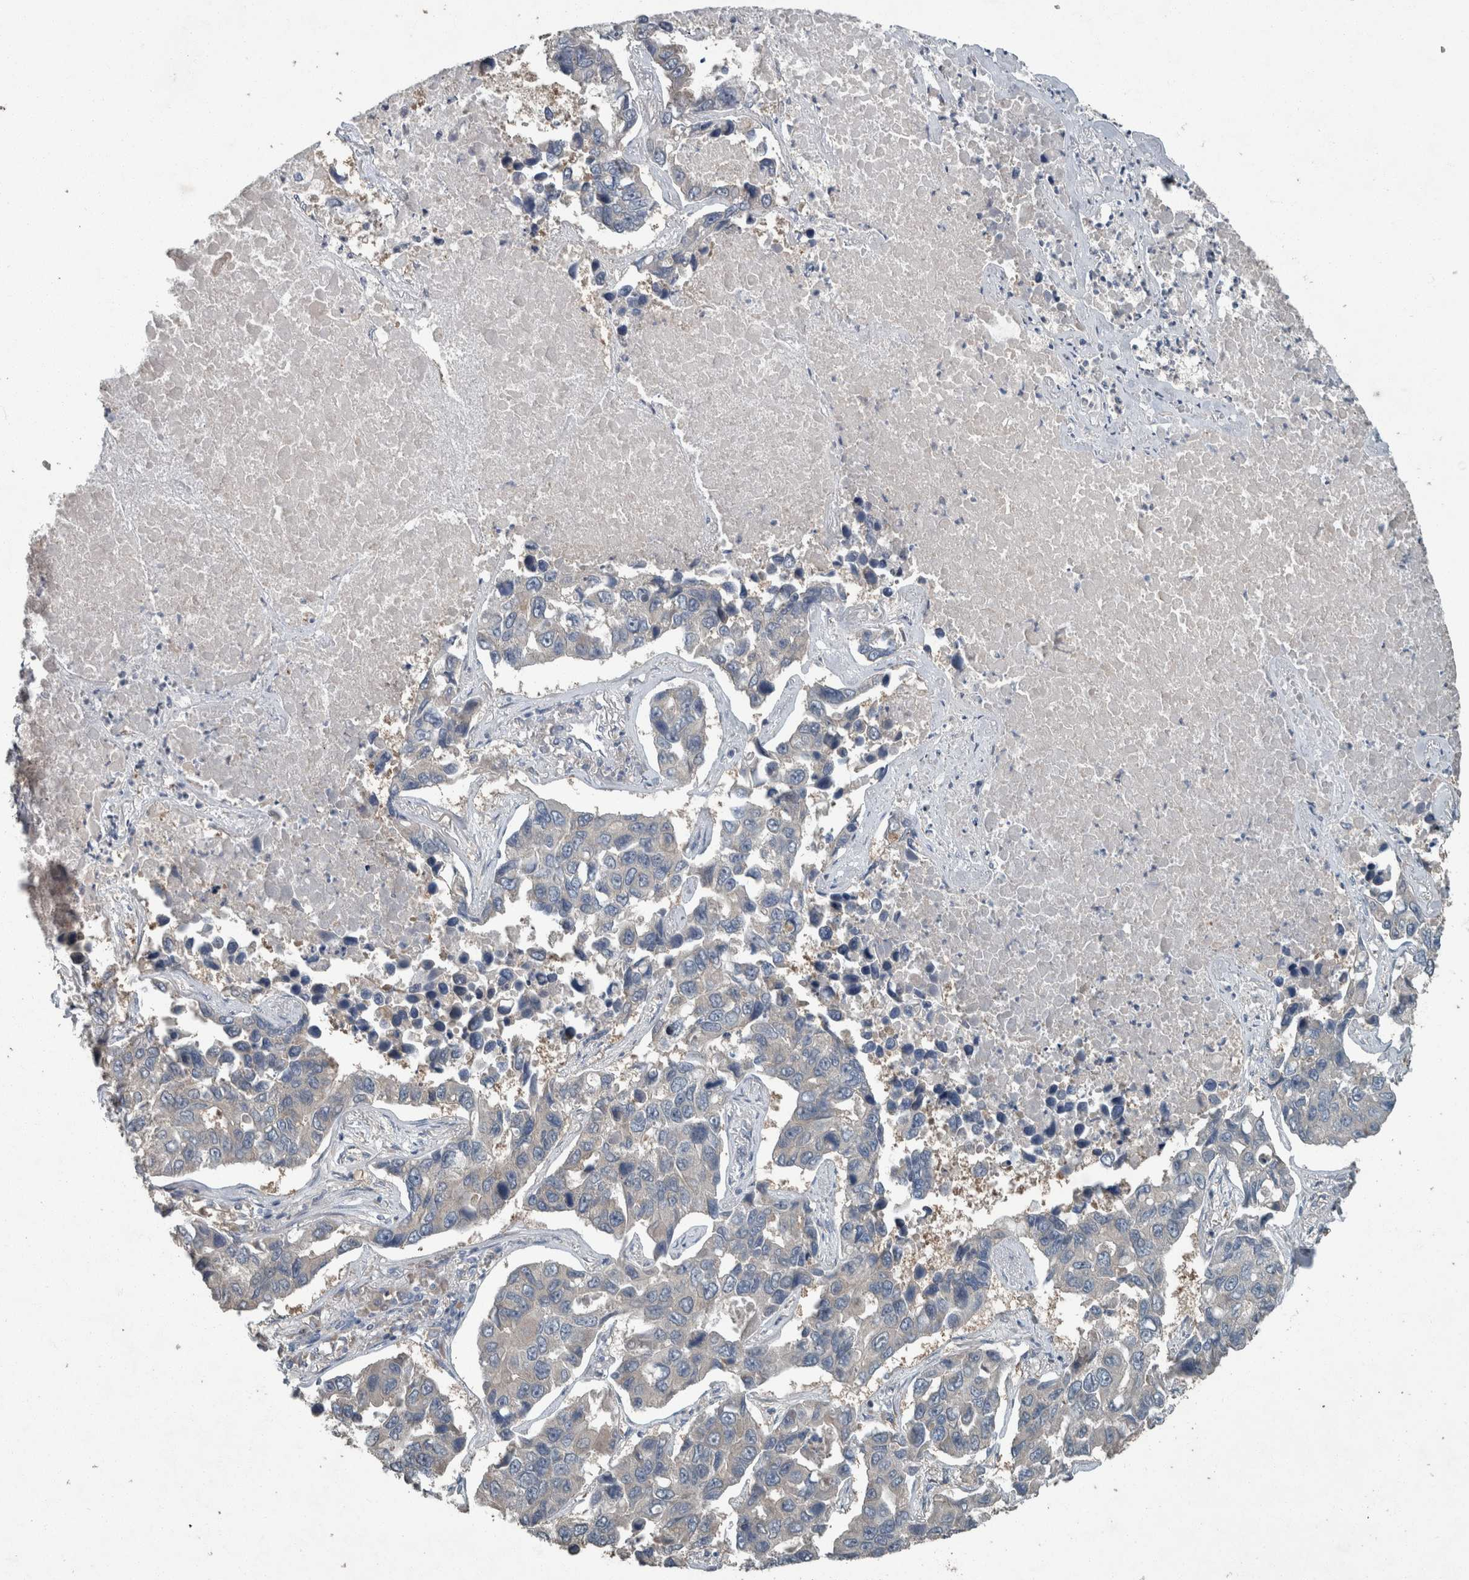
{"staining": {"intensity": "negative", "quantity": "none", "location": "none"}, "tissue": "lung cancer", "cell_type": "Tumor cells", "image_type": "cancer", "snomed": [{"axis": "morphology", "description": "Adenocarcinoma, NOS"}, {"axis": "topography", "description": "Lung"}], "caption": "There is no significant positivity in tumor cells of lung cancer.", "gene": "KNTC1", "patient": {"sex": "male", "age": 64}}